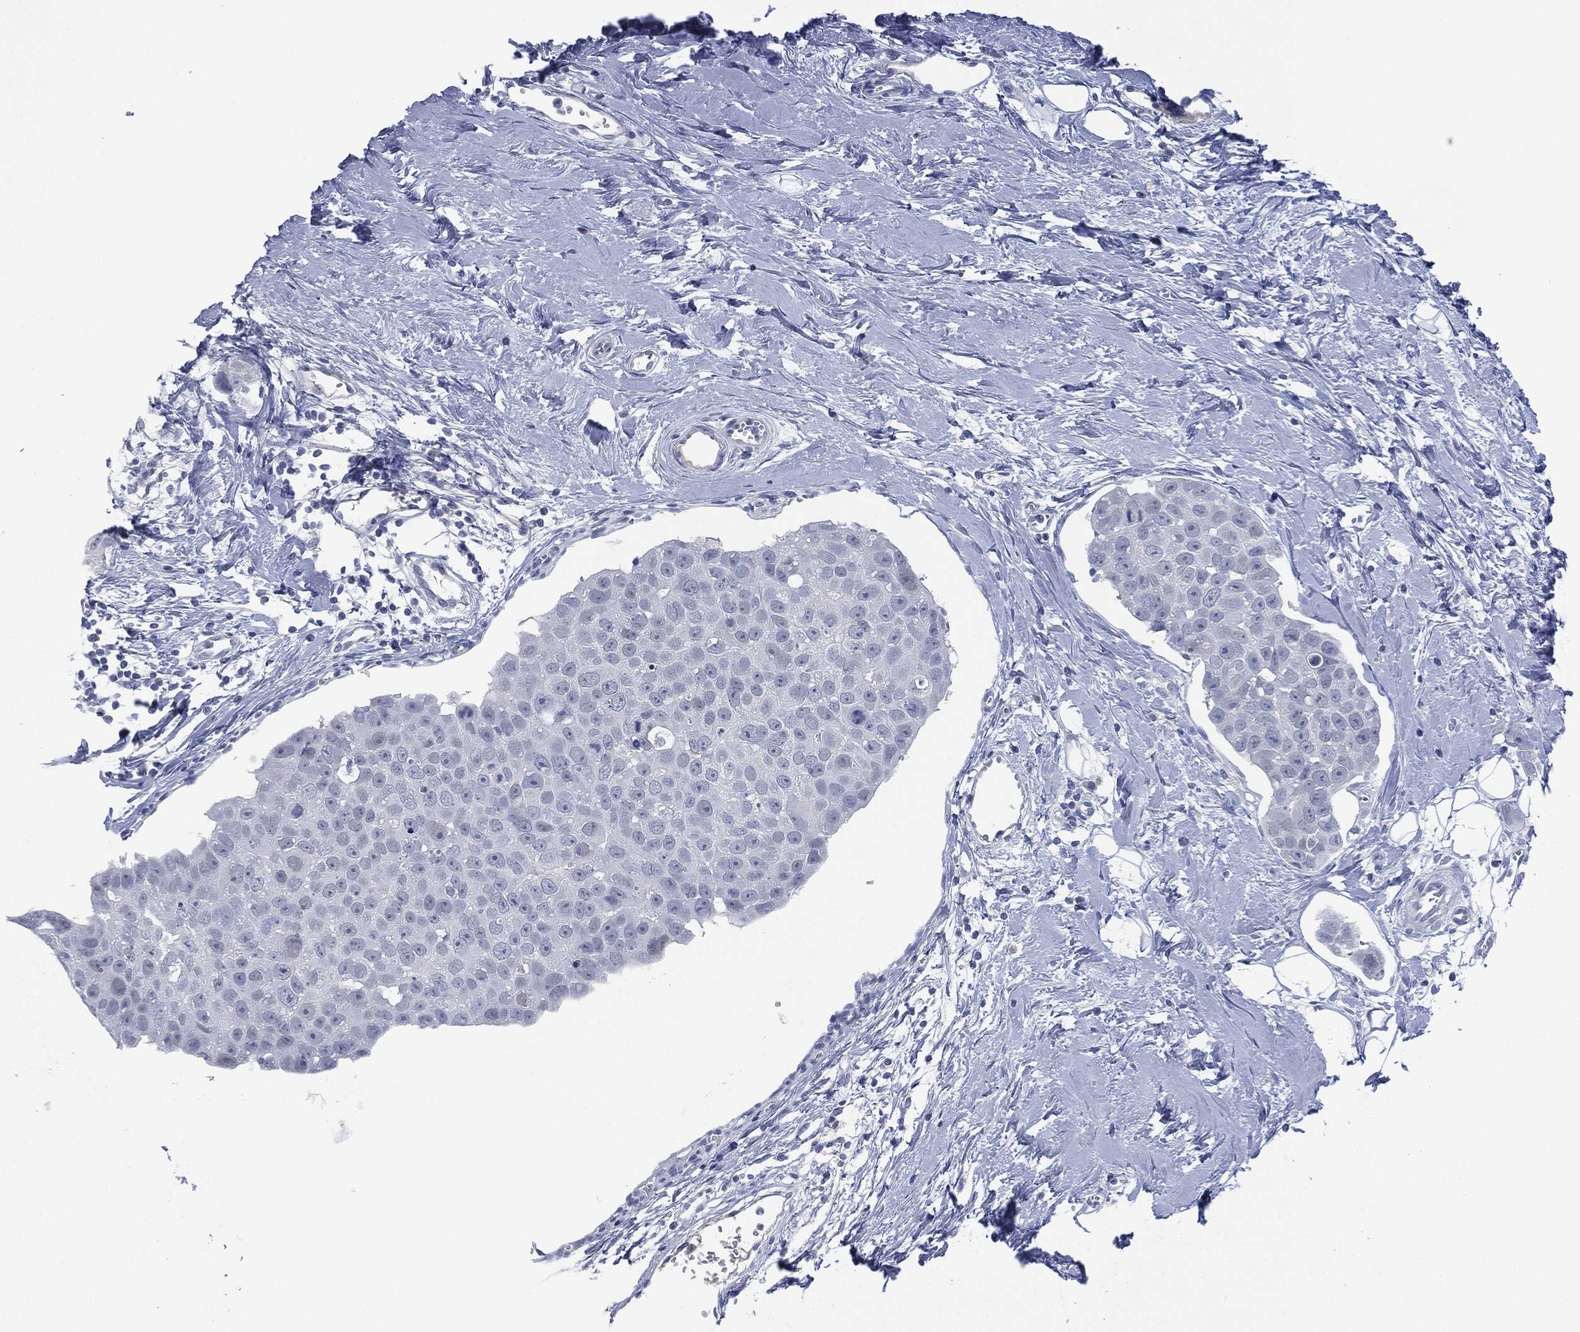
{"staining": {"intensity": "negative", "quantity": "none", "location": "none"}, "tissue": "breast cancer", "cell_type": "Tumor cells", "image_type": "cancer", "snomed": [{"axis": "morphology", "description": "Duct carcinoma"}, {"axis": "topography", "description": "Breast"}], "caption": "A high-resolution histopathology image shows immunohistochemistry (IHC) staining of intraductal carcinoma (breast), which displays no significant expression in tumor cells.", "gene": "MUC16", "patient": {"sex": "female", "age": 35}}